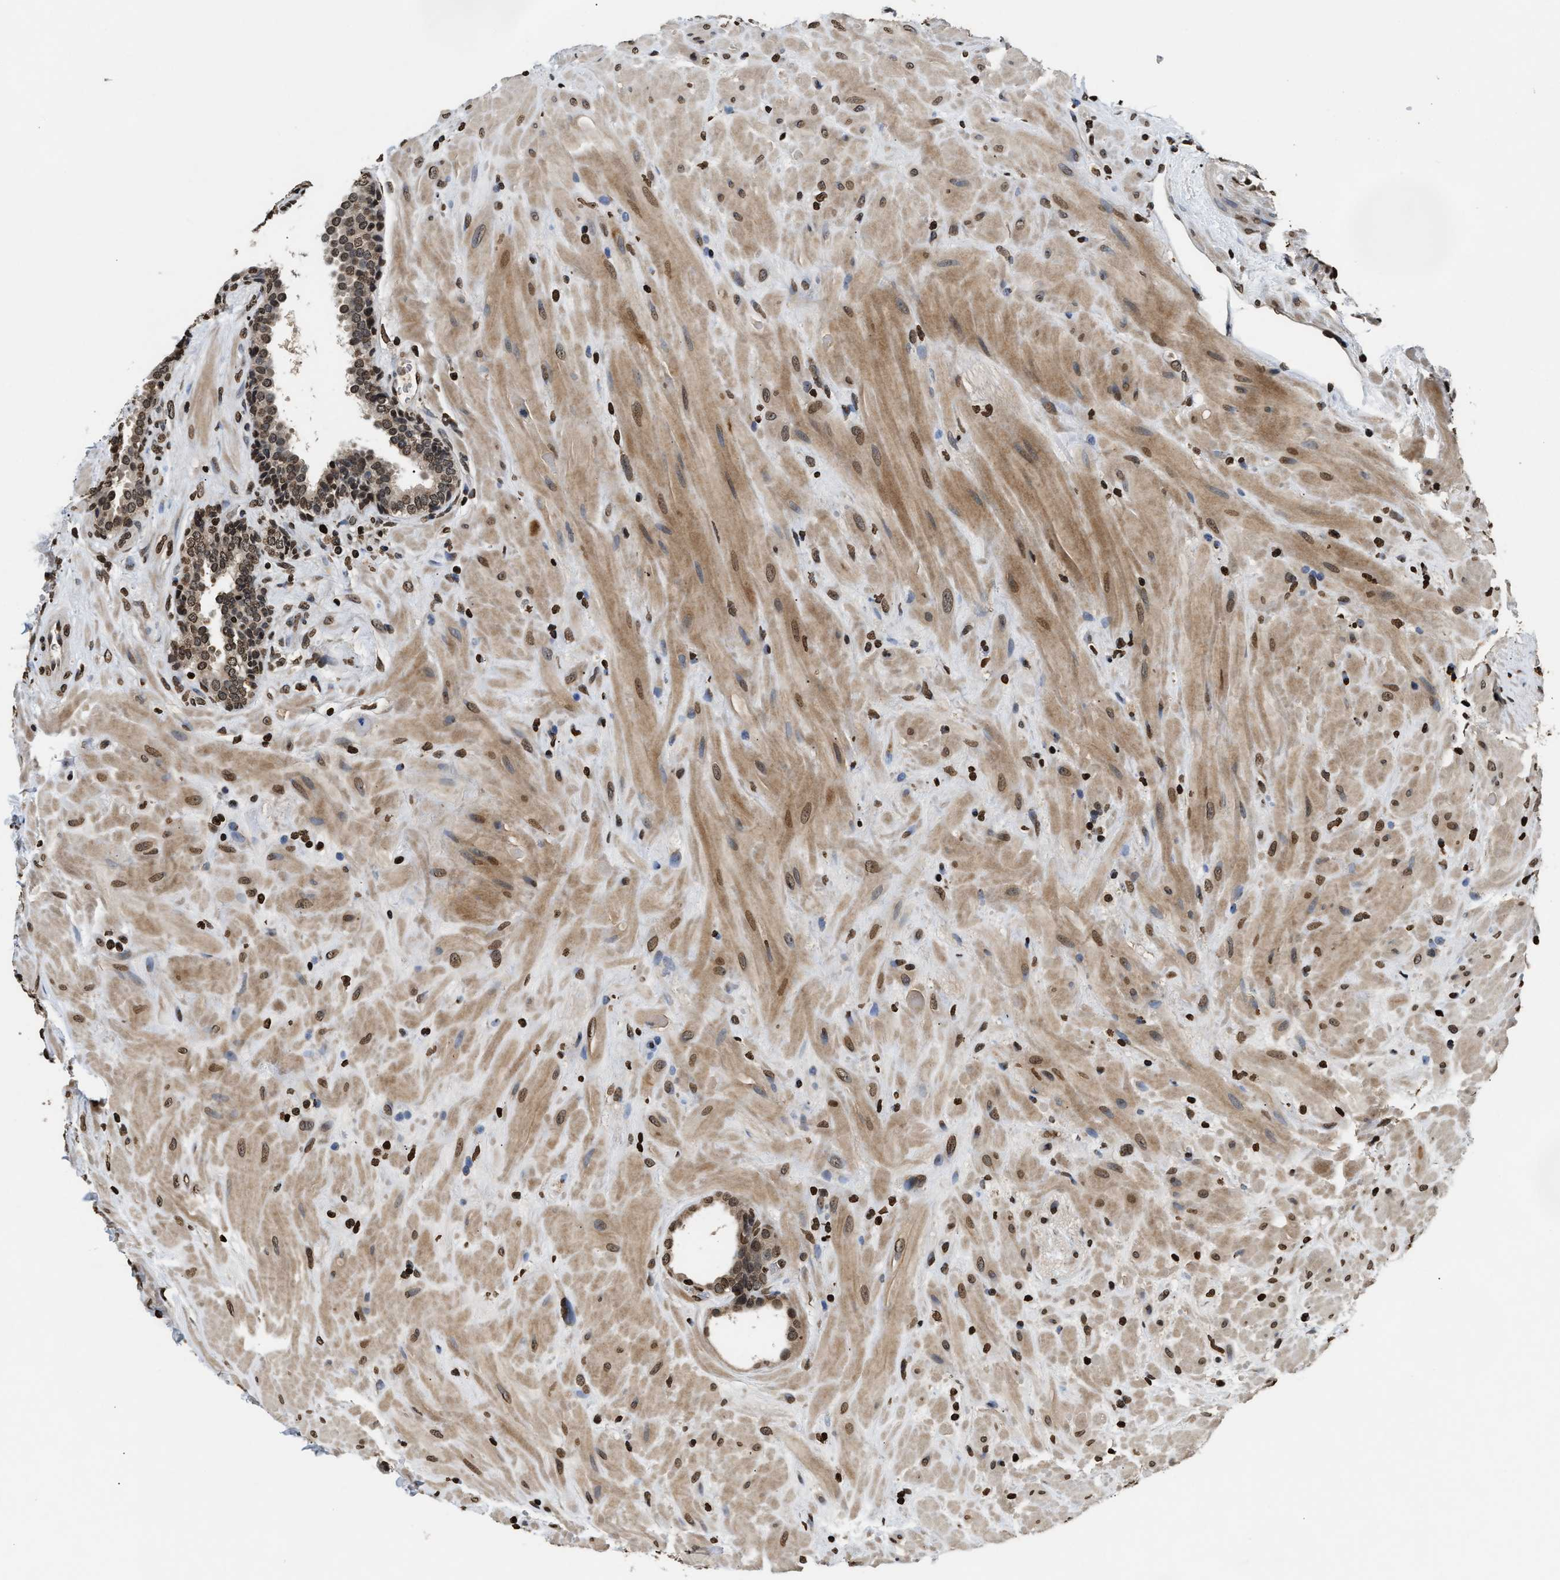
{"staining": {"intensity": "moderate", "quantity": ">75%", "location": "nuclear"}, "tissue": "prostate", "cell_type": "Glandular cells", "image_type": "normal", "snomed": [{"axis": "morphology", "description": "Normal tissue, NOS"}, {"axis": "topography", "description": "Prostate"}], "caption": "Protein expression analysis of normal human prostate reveals moderate nuclear staining in about >75% of glandular cells. Nuclei are stained in blue.", "gene": "DNASE1L3", "patient": {"sex": "male", "age": 51}}